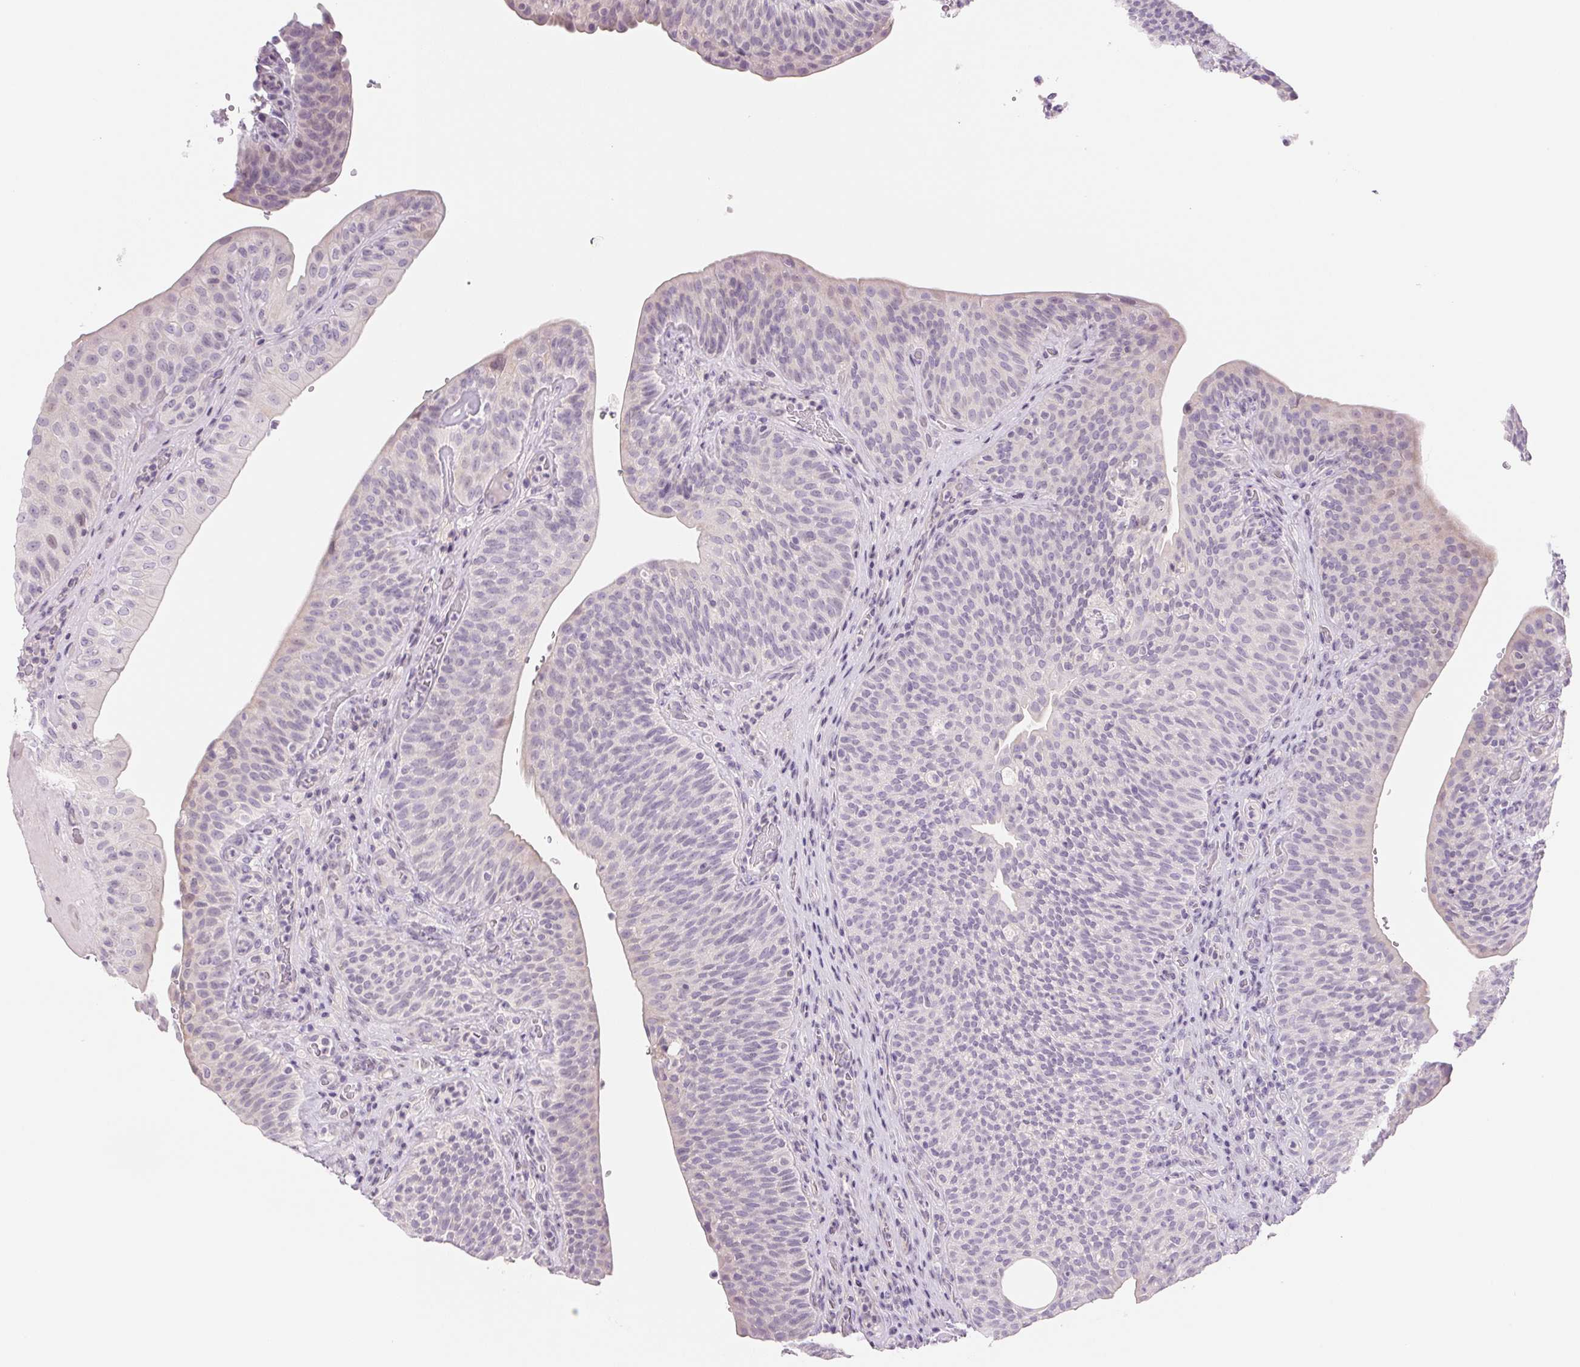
{"staining": {"intensity": "negative", "quantity": "none", "location": "none"}, "tissue": "urinary bladder", "cell_type": "Urothelial cells", "image_type": "normal", "snomed": [{"axis": "morphology", "description": "Normal tissue, NOS"}, {"axis": "topography", "description": "Urinary bladder"}, {"axis": "topography", "description": "Peripheral nerve tissue"}], "caption": "Protein analysis of normal urinary bladder displays no significant expression in urothelial cells. Nuclei are stained in blue.", "gene": "CCDC168", "patient": {"sex": "male", "age": 66}}